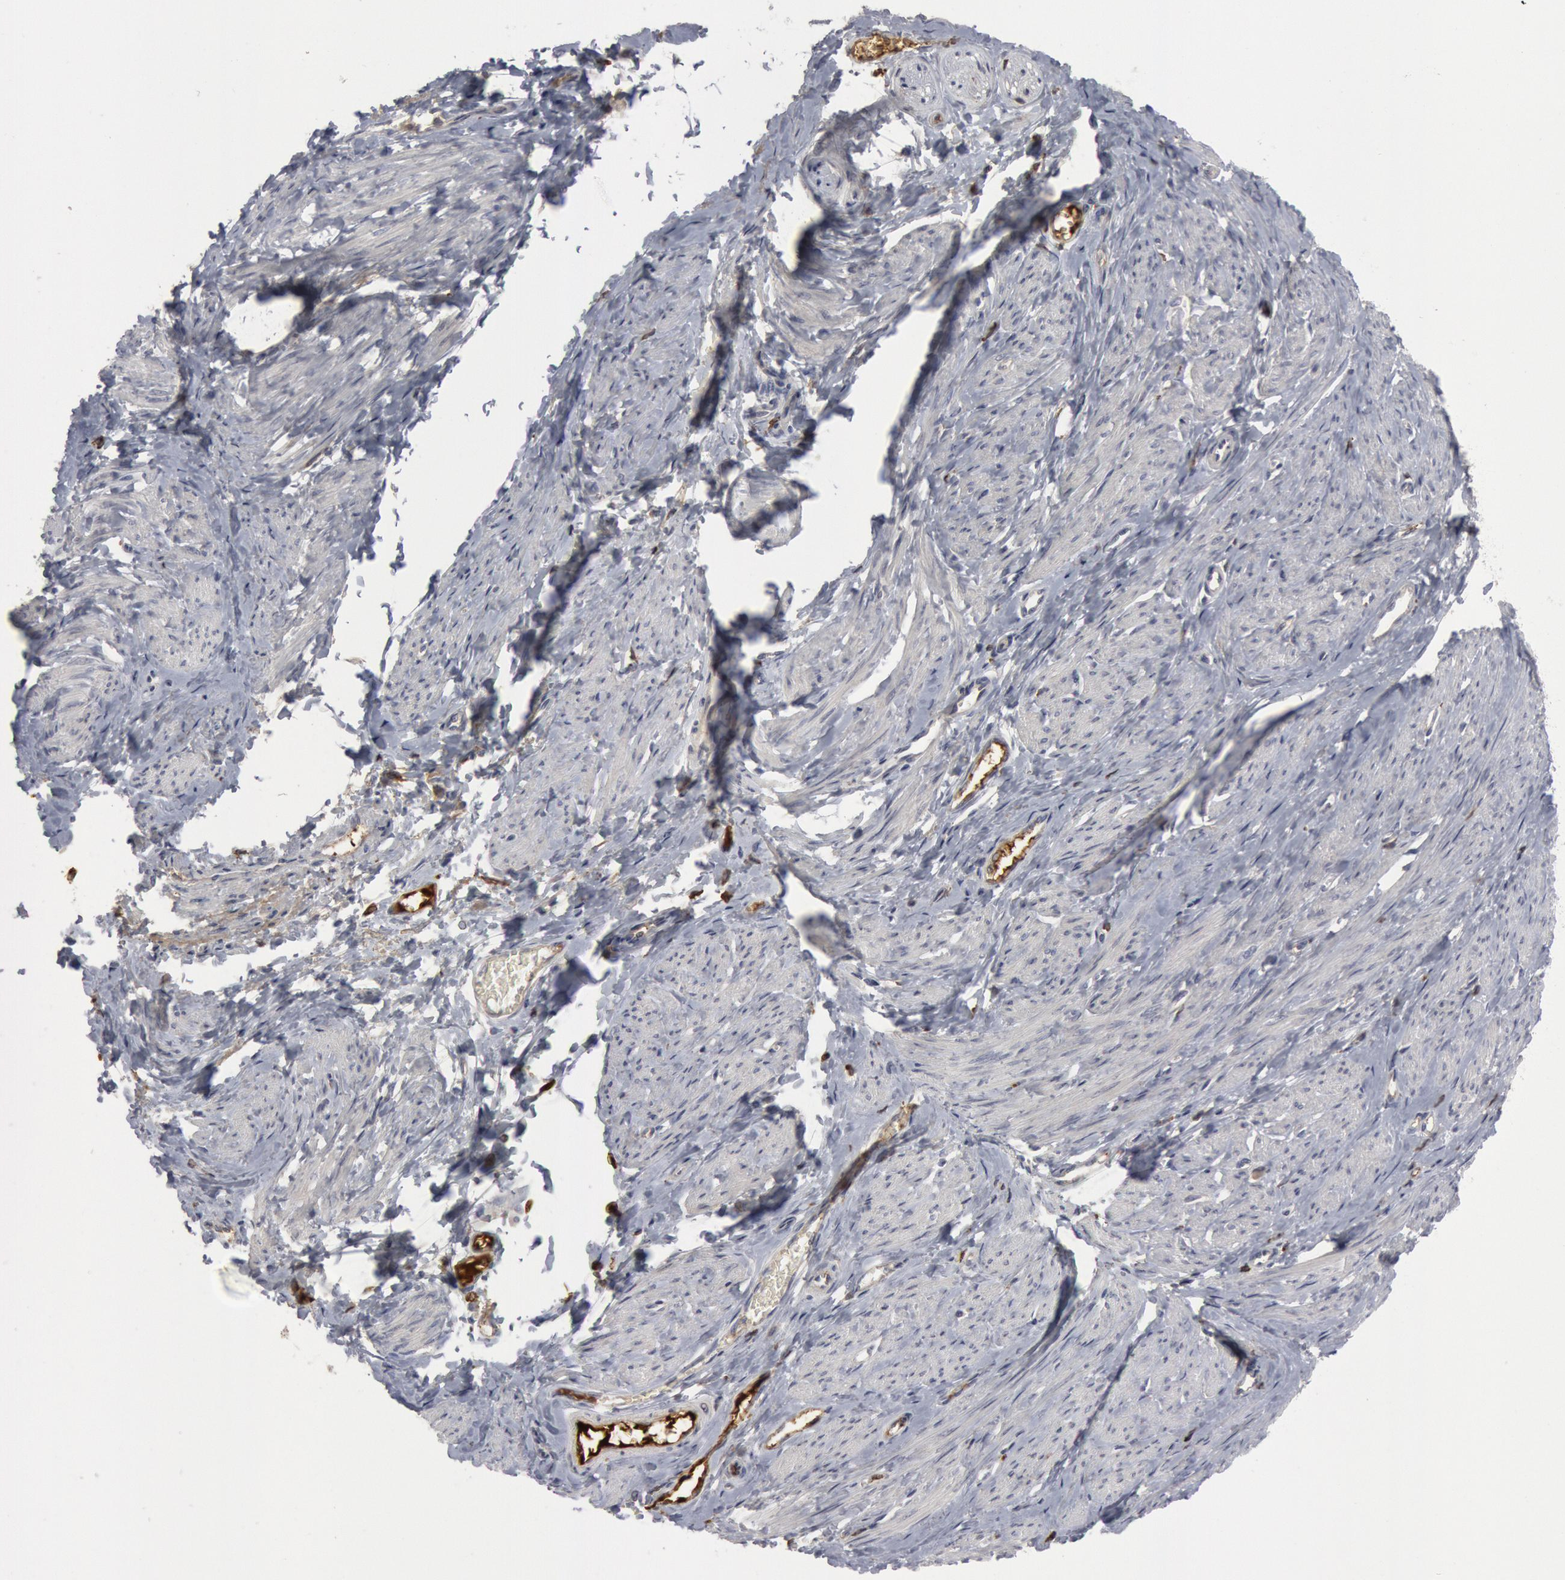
{"staining": {"intensity": "negative", "quantity": "none", "location": "none"}, "tissue": "smooth muscle", "cell_type": "Smooth muscle cells", "image_type": "normal", "snomed": [{"axis": "morphology", "description": "Normal tissue, NOS"}, {"axis": "topography", "description": "Smooth muscle"}, {"axis": "topography", "description": "Uterus"}], "caption": "This is an IHC histopathology image of unremarkable human smooth muscle. There is no positivity in smooth muscle cells.", "gene": "C1QC", "patient": {"sex": "female", "age": 39}}